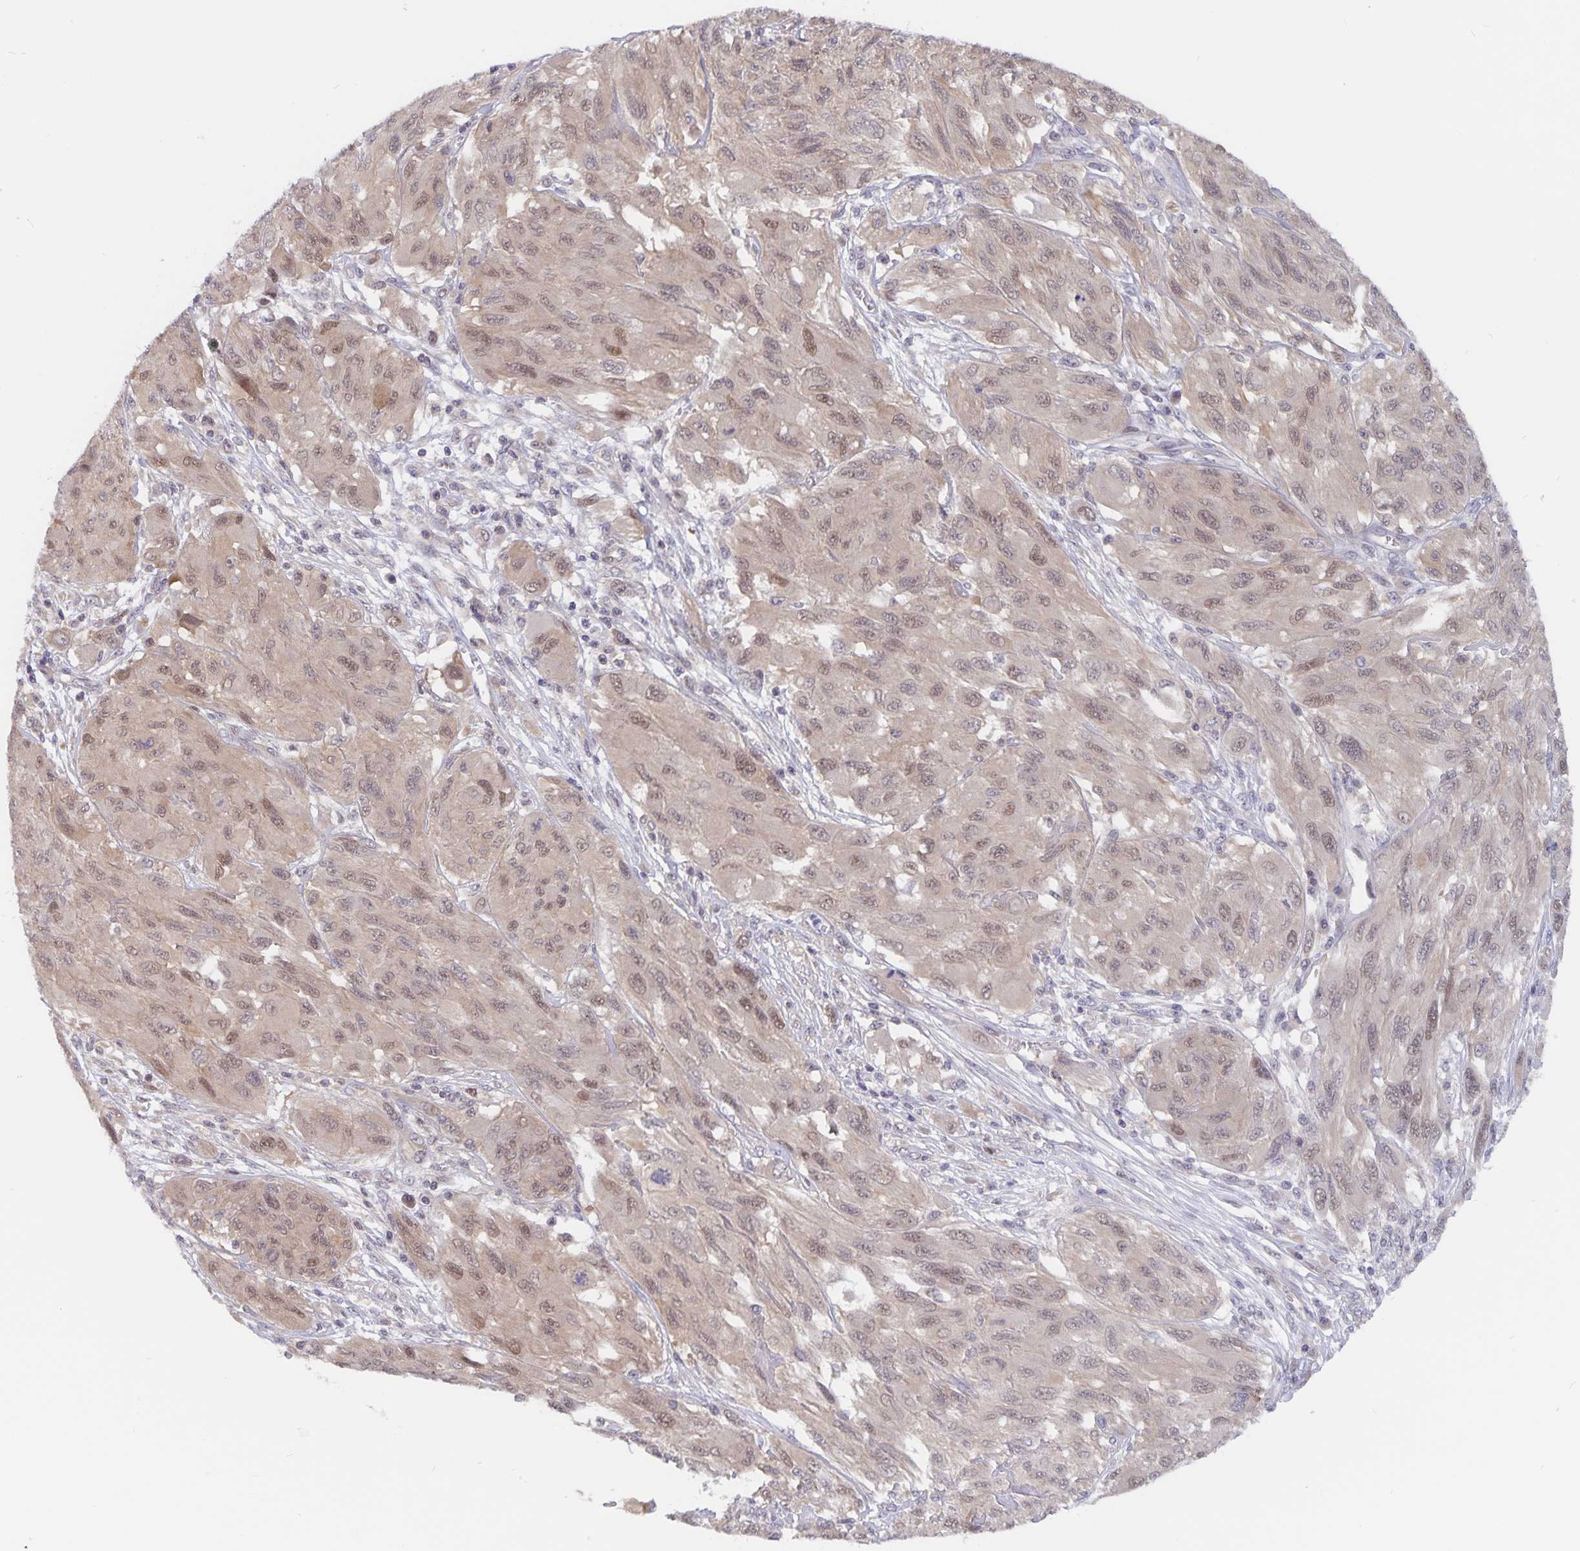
{"staining": {"intensity": "weak", "quantity": ">75%", "location": "nuclear"}, "tissue": "melanoma", "cell_type": "Tumor cells", "image_type": "cancer", "snomed": [{"axis": "morphology", "description": "Malignant melanoma, NOS"}, {"axis": "topography", "description": "Skin"}], "caption": "Melanoma was stained to show a protein in brown. There is low levels of weak nuclear positivity in about >75% of tumor cells. (brown staining indicates protein expression, while blue staining denotes nuclei).", "gene": "BAG6", "patient": {"sex": "female", "age": 91}}